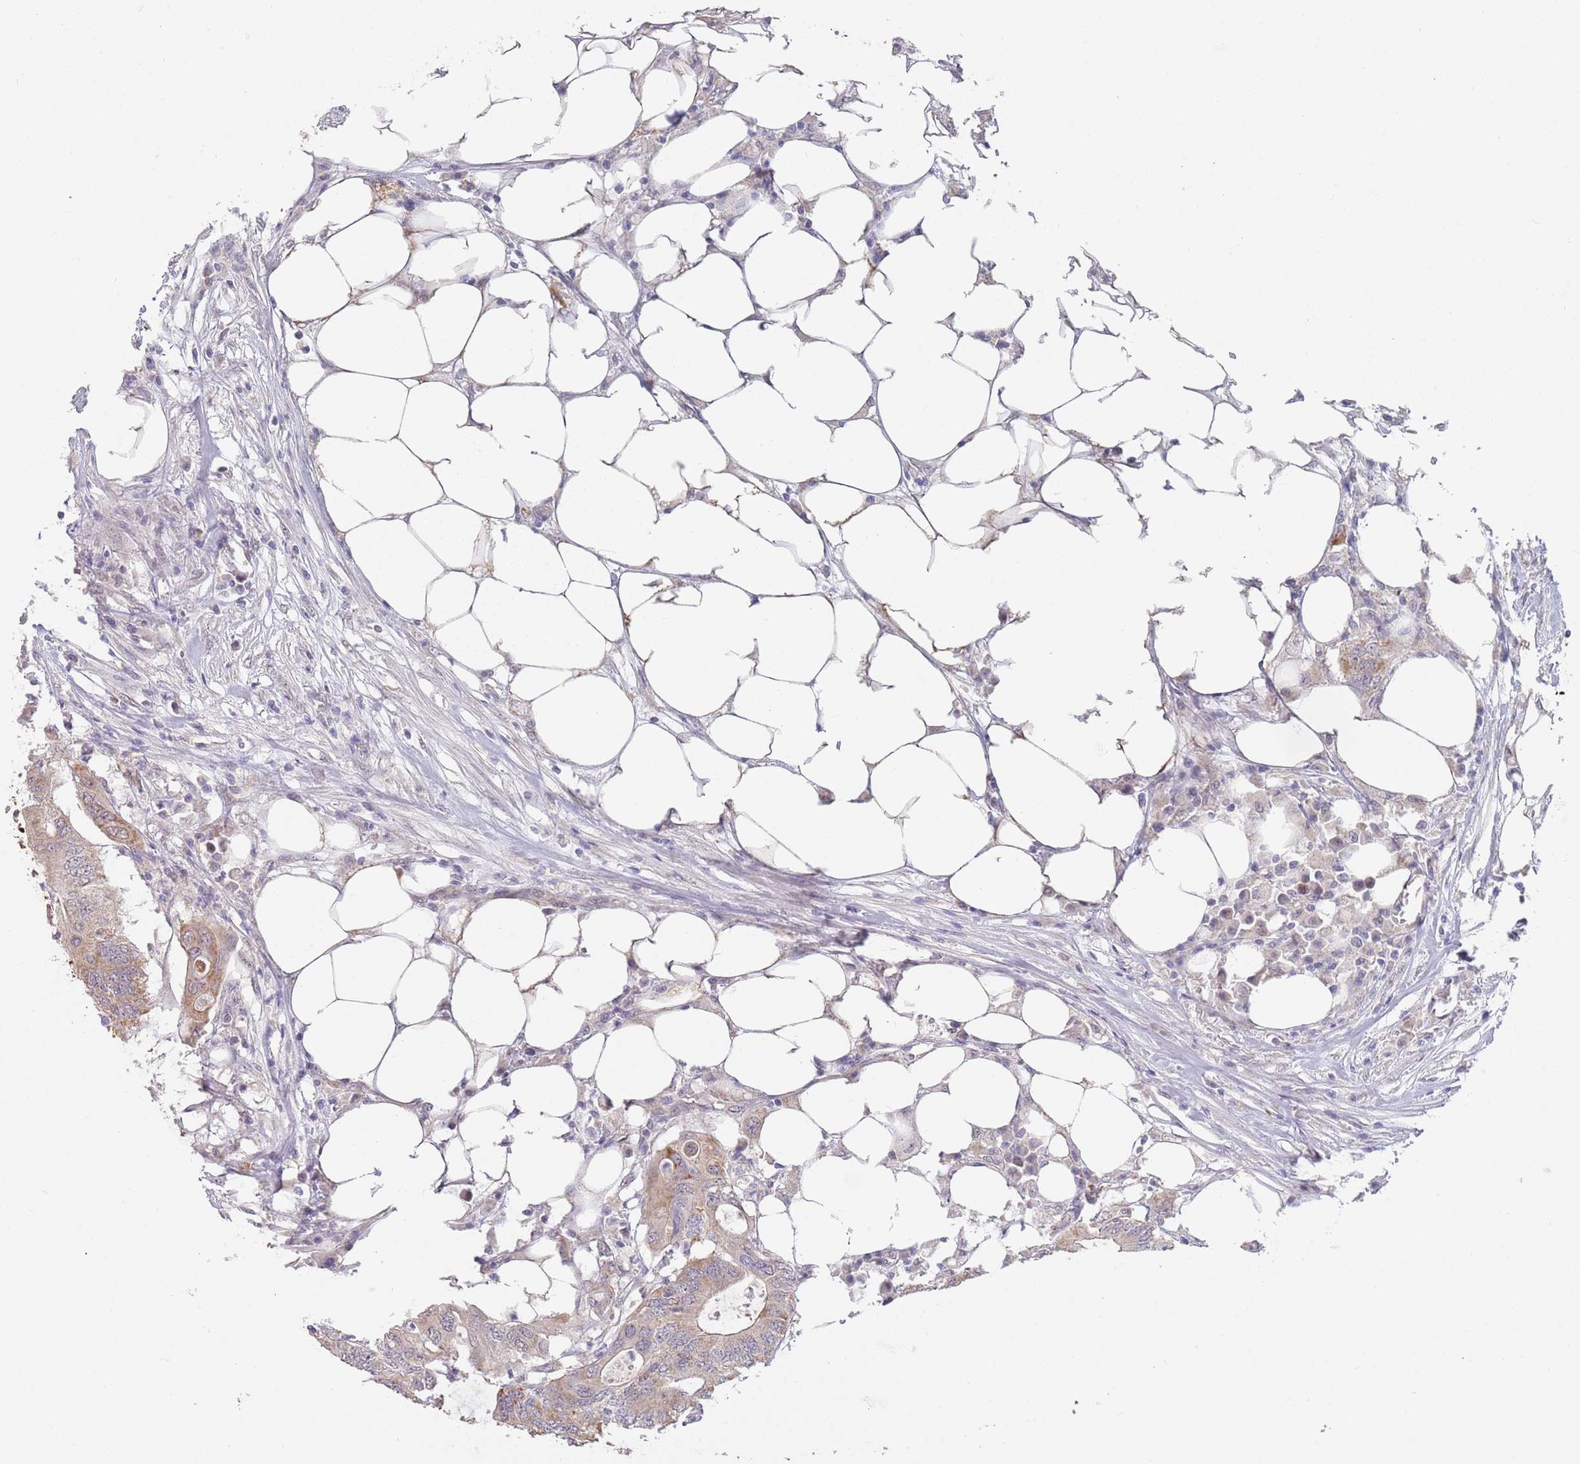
{"staining": {"intensity": "moderate", "quantity": "<25%", "location": "cytoplasmic/membranous"}, "tissue": "colorectal cancer", "cell_type": "Tumor cells", "image_type": "cancer", "snomed": [{"axis": "morphology", "description": "Adenocarcinoma, NOS"}, {"axis": "topography", "description": "Colon"}], "caption": "There is low levels of moderate cytoplasmic/membranous expression in tumor cells of colorectal cancer, as demonstrated by immunohistochemical staining (brown color).", "gene": "UQCC3", "patient": {"sex": "male", "age": 71}}